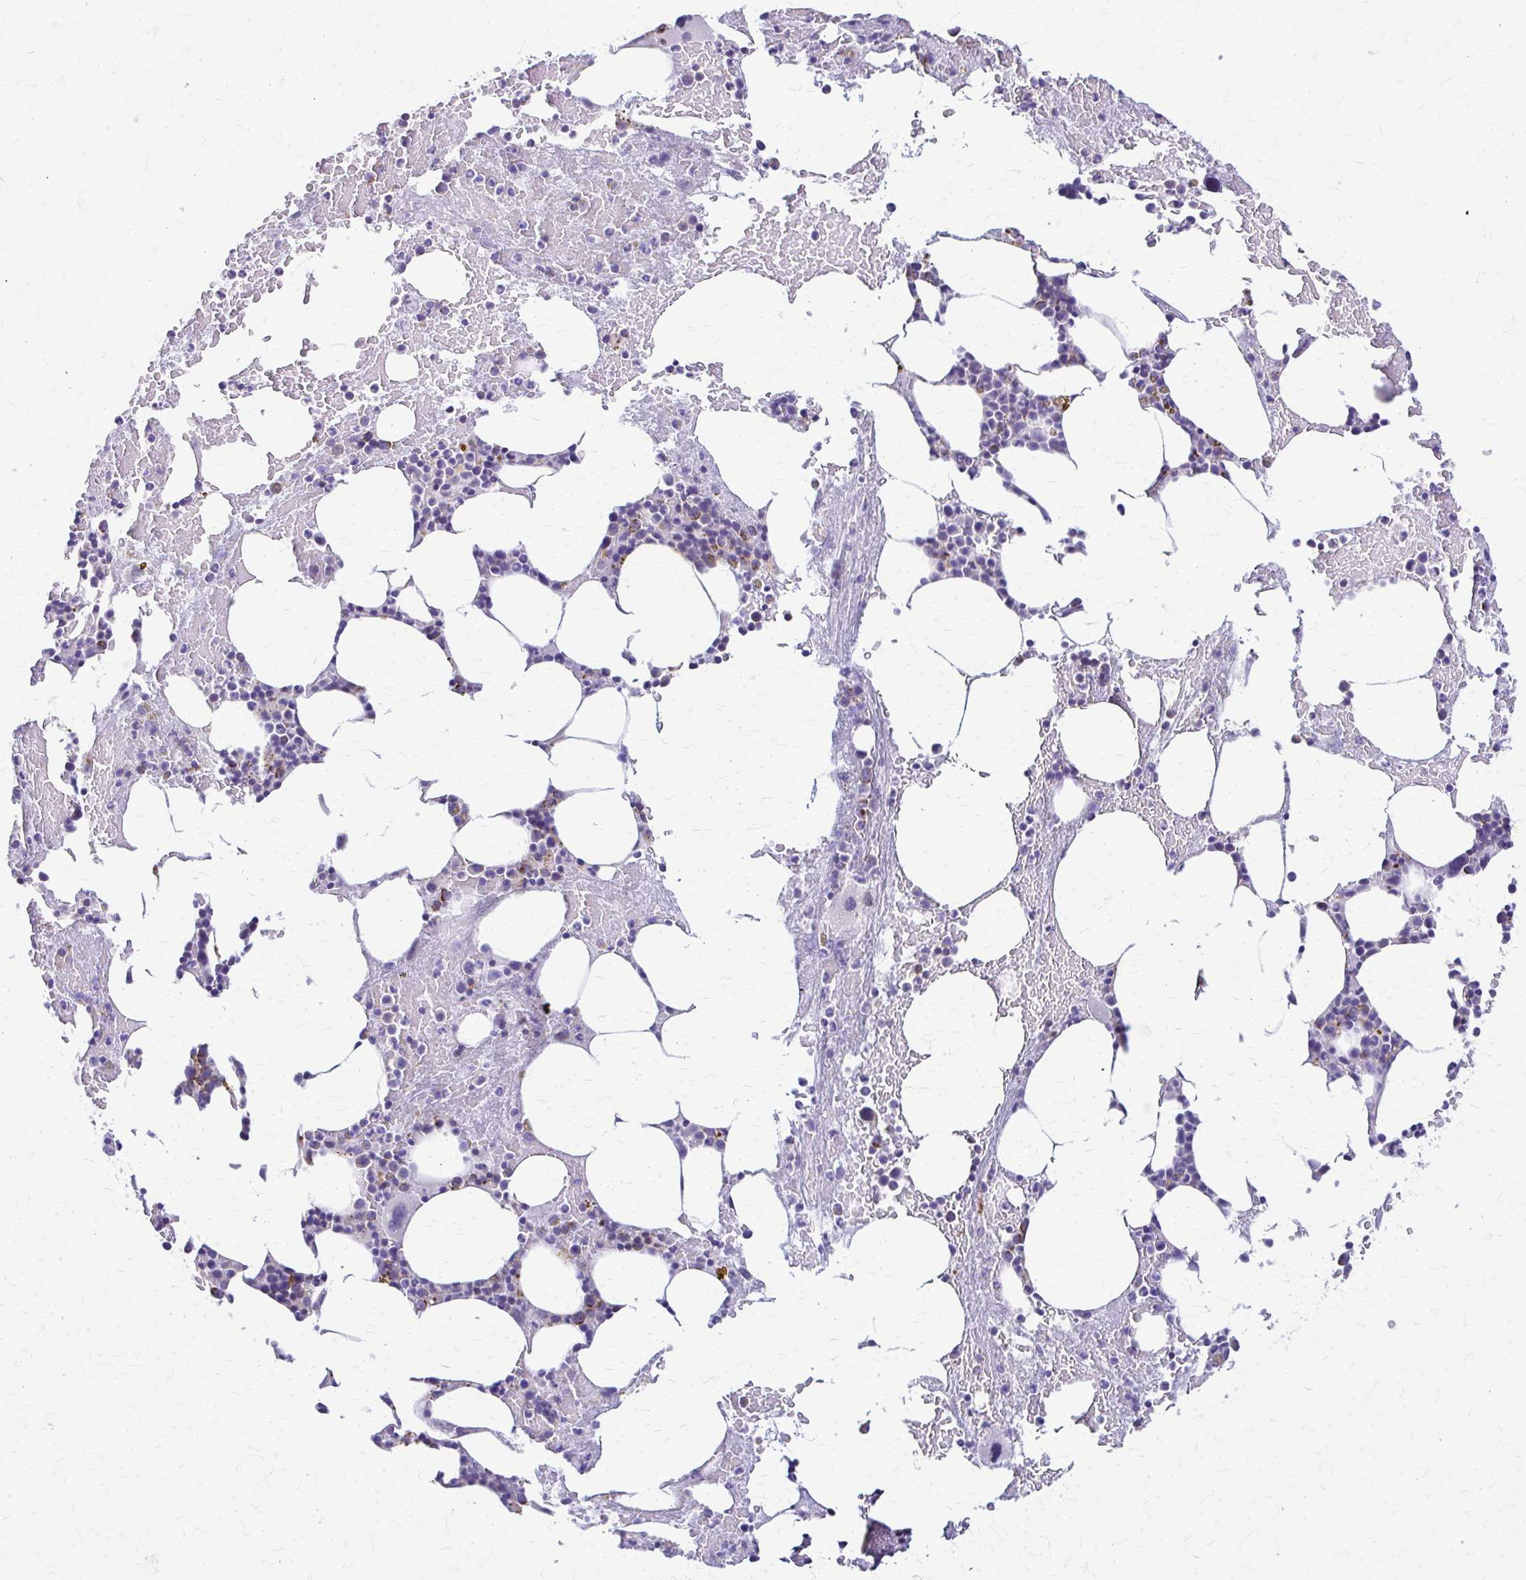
{"staining": {"intensity": "weak", "quantity": "<25%", "location": "cytoplasmic/membranous"}, "tissue": "bone marrow", "cell_type": "Hematopoietic cells", "image_type": "normal", "snomed": [{"axis": "morphology", "description": "Normal tissue, NOS"}, {"axis": "topography", "description": "Bone marrow"}], "caption": "Bone marrow was stained to show a protein in brown. There is no significant expression in hematopoietic cells. Nuclei are stained in blue.", "gene": "SAMD13", "patient": {"sex": "female", "age": 62}}